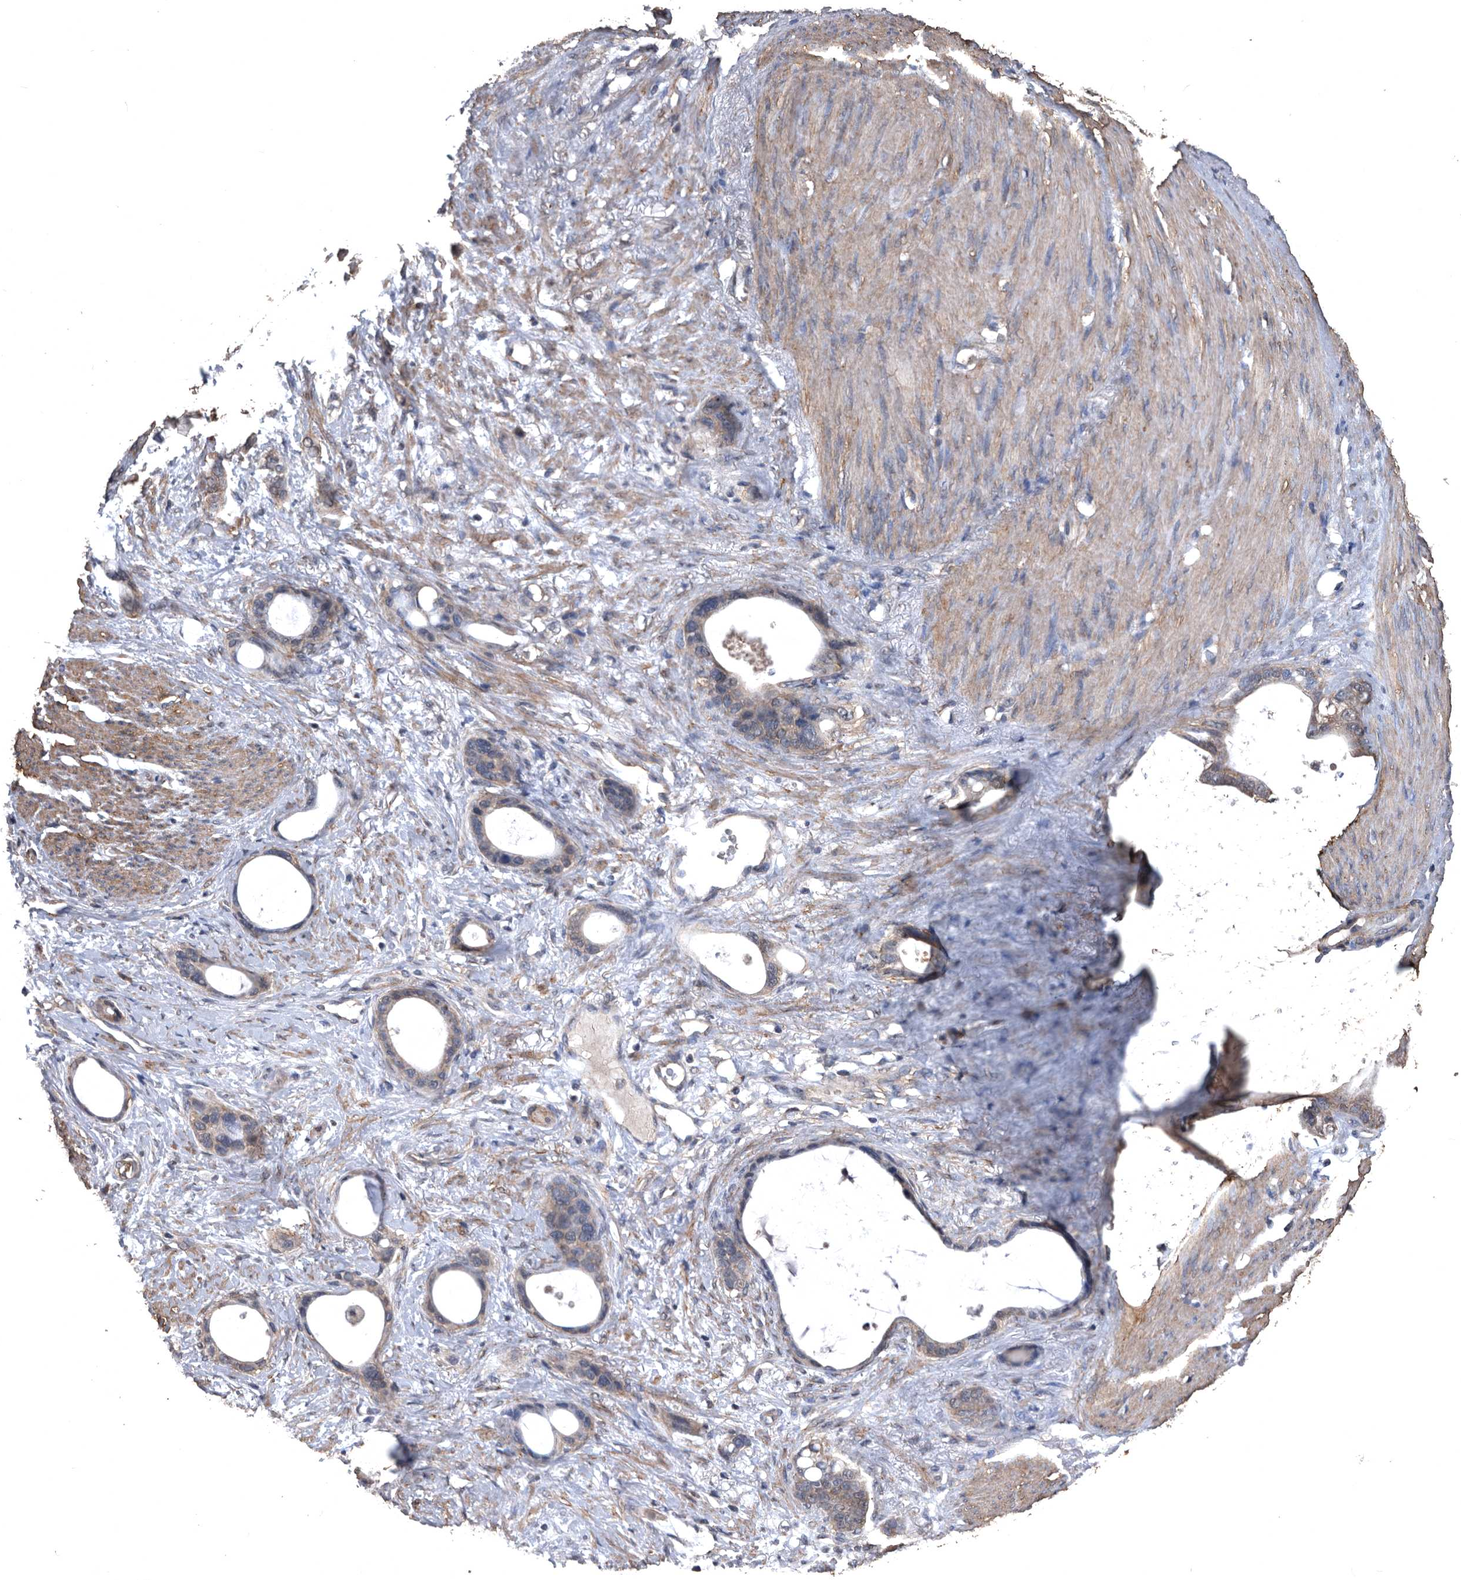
{"staining": {"intensity": "weak", "quantity": "25%-75%", "location": "cytoplasmic/membranous"}, "tissue": "stomach cancer", "cell_type": "Tumor cells", "image_type": "cancer", "snomed": [{"axis": "morphology", "description": "Adenocarcinoma, NOS"}, {"axis": "topography", "description": "Stomach"}], "caption": "Adenocarcinoma (stomach) stained with a brown dye exhibits weak cytoplasmic/membranous positive staining in about 25%-75% of tumor cells.", "gene": "NRBP1", "patient": {"sex": "female", "age": 75}}